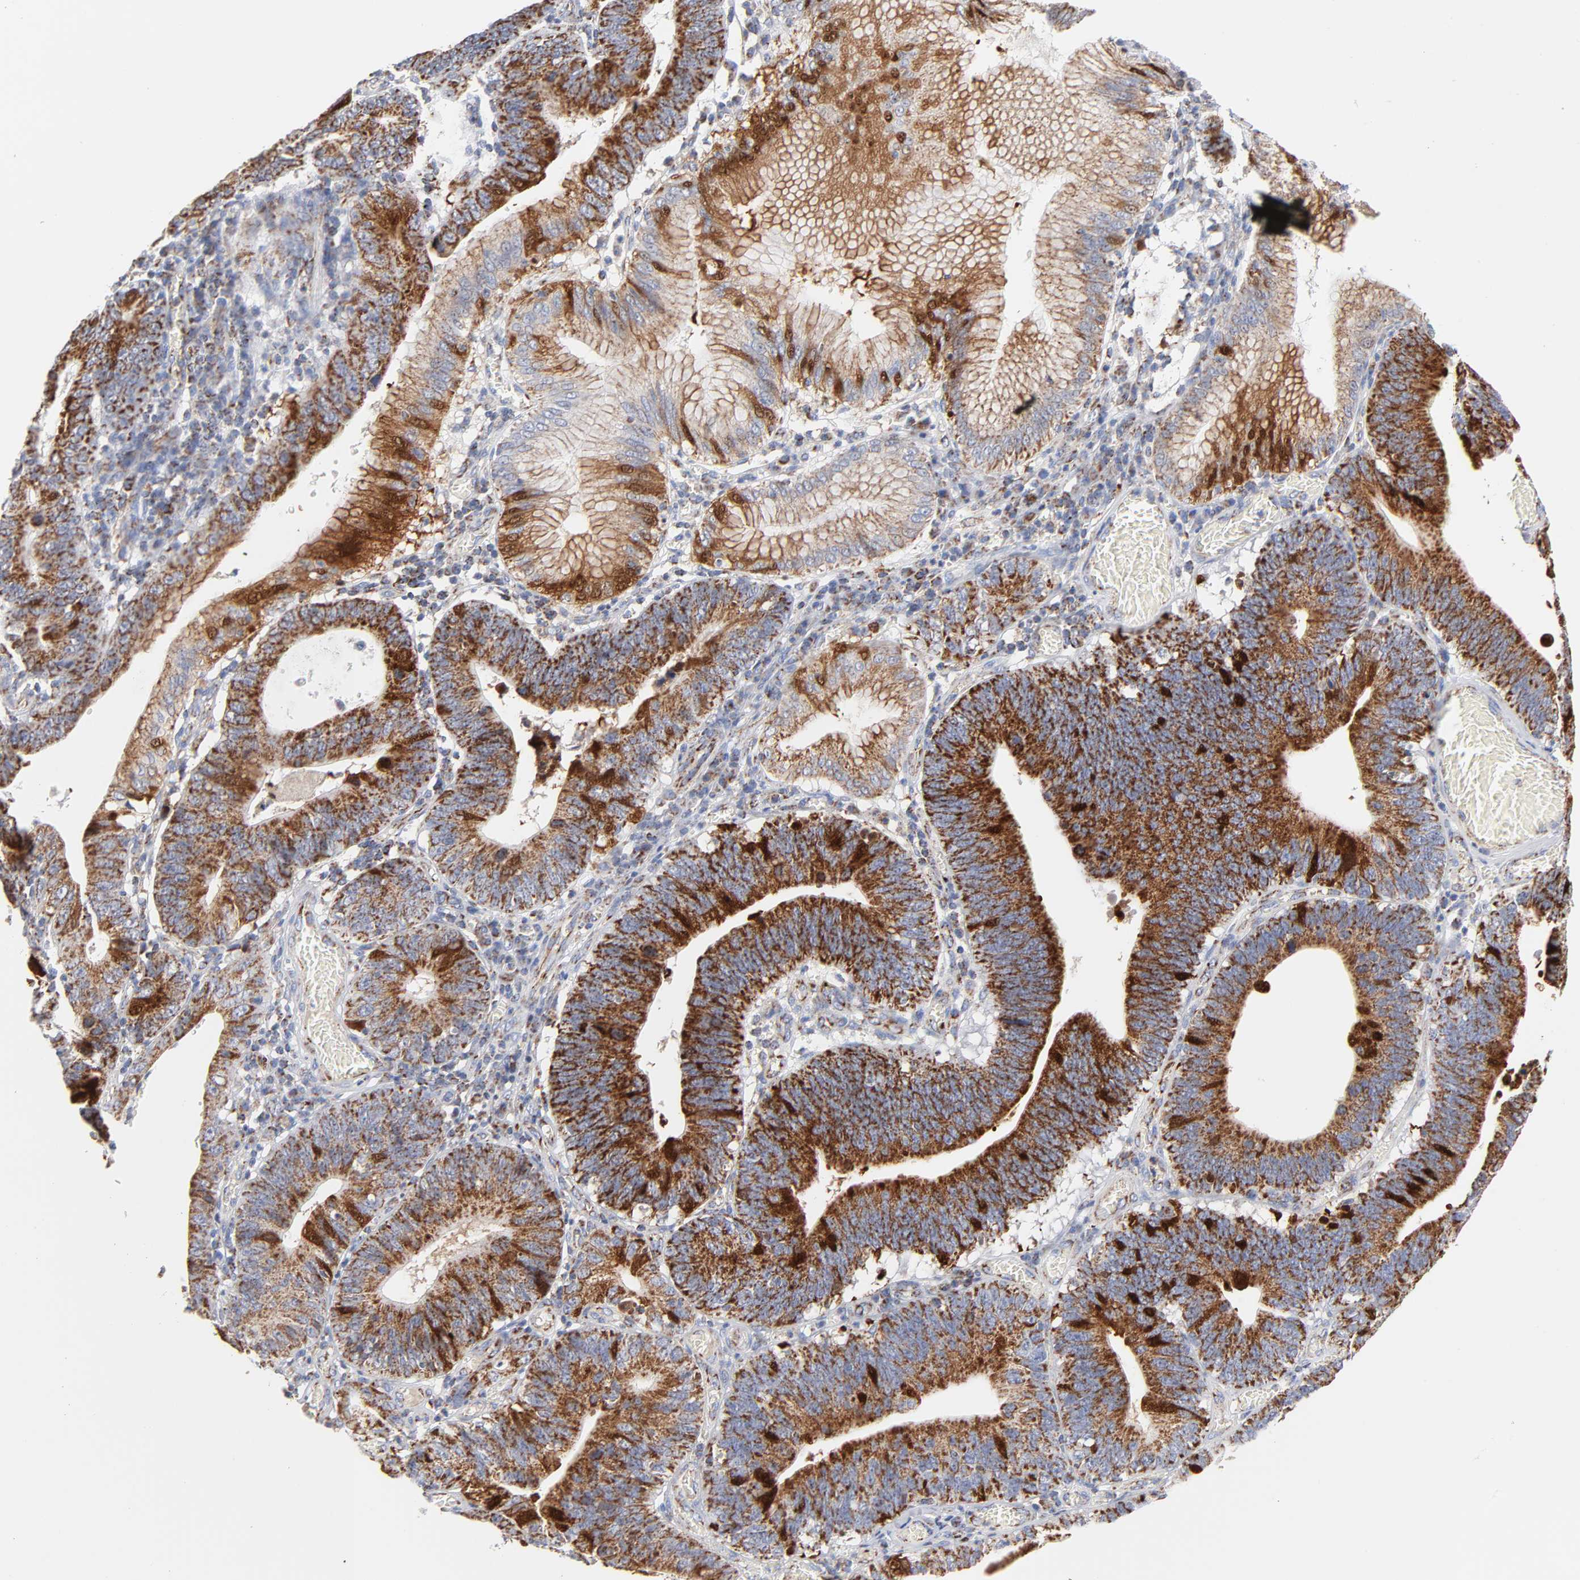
{"staining": {"intensity": "strong", "quantity": ">75%", "location": "cytoplasmic/membranous"}, "tissue": "stomach cancer", "cell_type": "Tumor cells", "image_type": "cancer", "snomed": [{"axis": "morphology", "description": "Adenocarcinoma, NOS"}, {"axis": "topography", "description": "Stomach"}, {"axis": "topography", "description": "Gastric cardia"}], "caption": "This is a photomicrograph of immunohistochemistry staining of stomach adenocarcinoma, which shows strong staining in the cytoplasmic/membranous of tumor cells.", "gene": "DIABLO", "patient": {"sex": "male", "age": 59}}